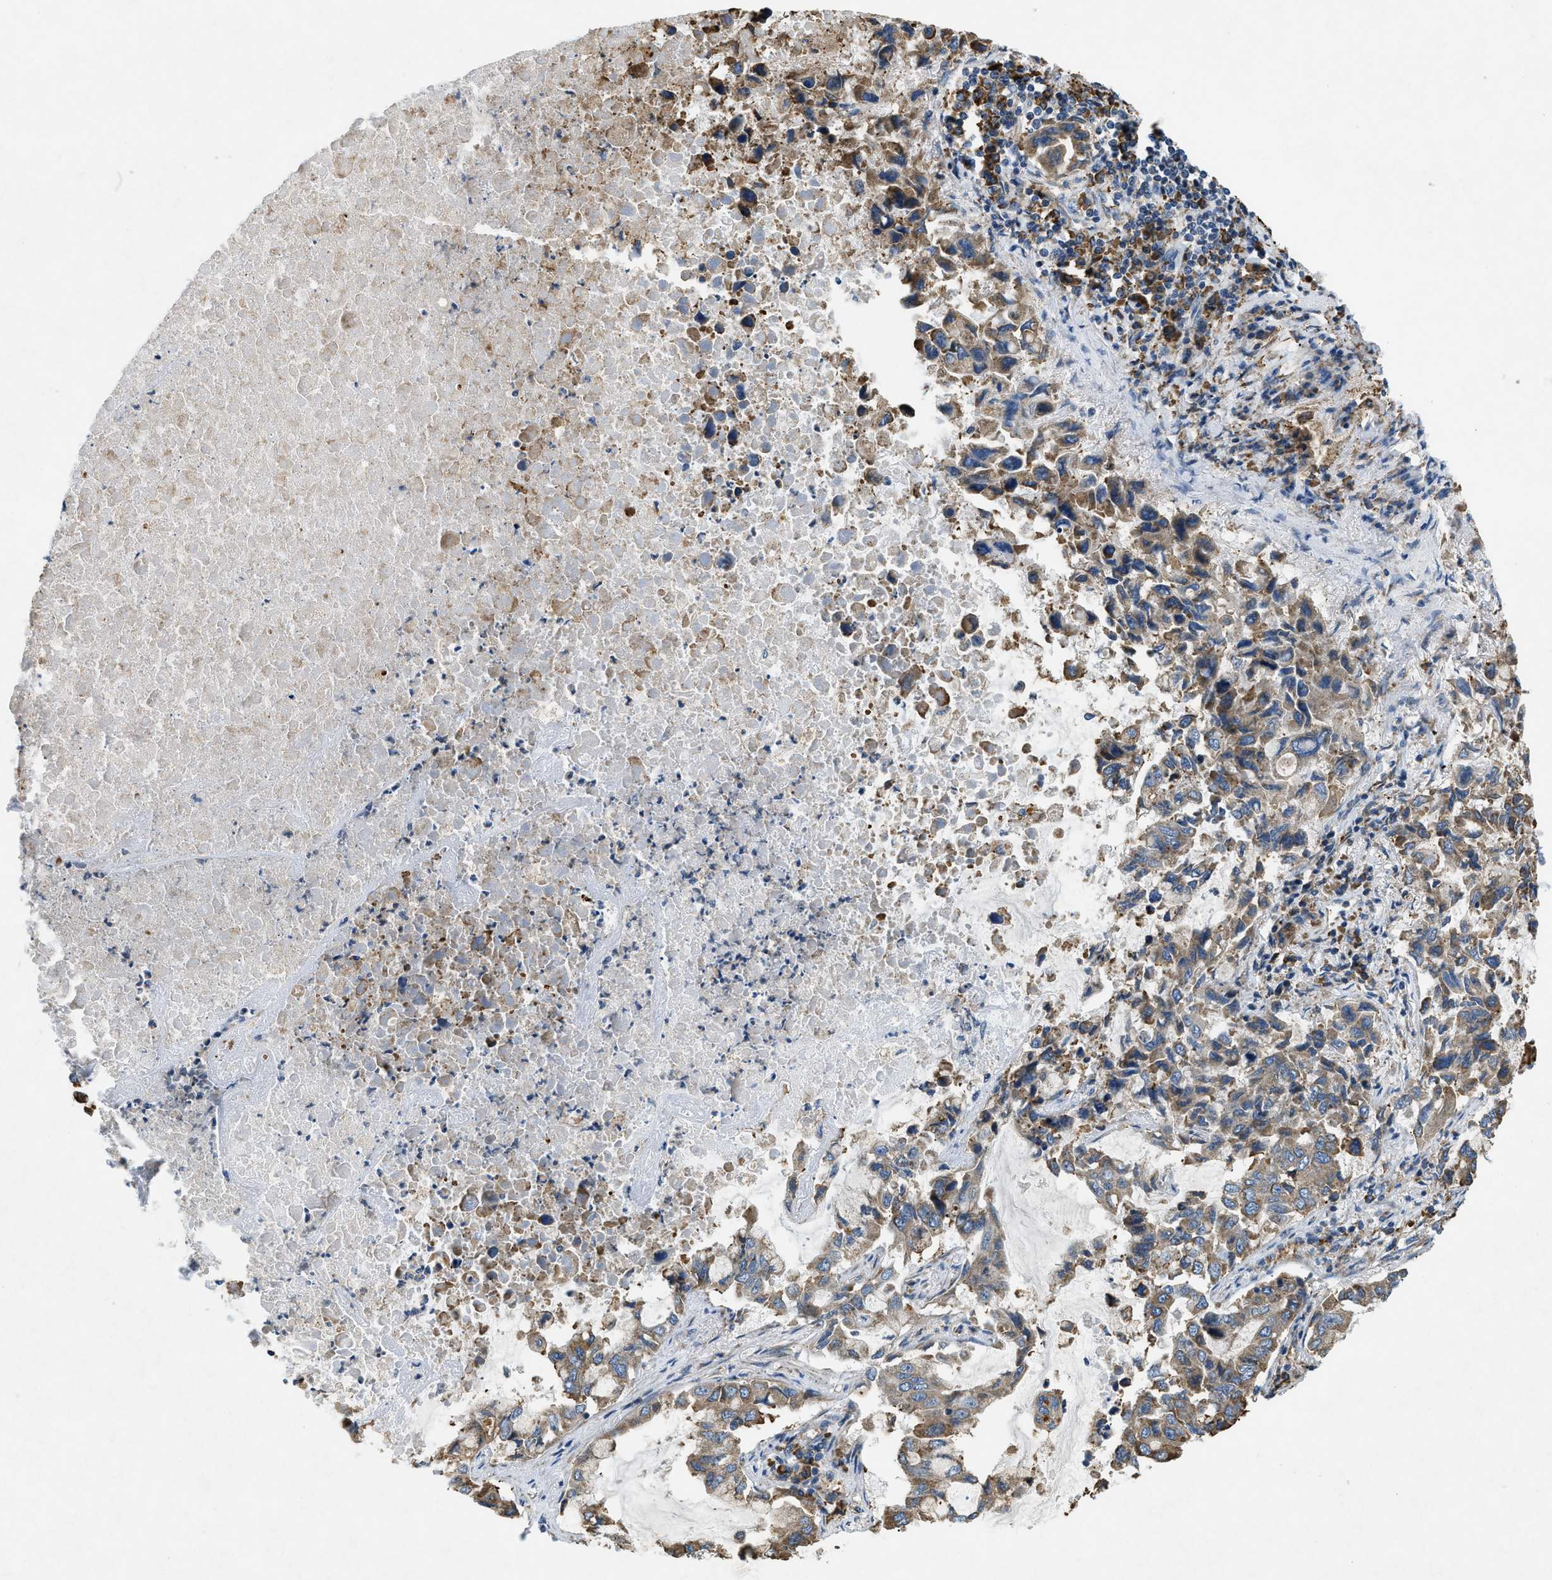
{"staining": {"intensity": "moderate", "quantity": ">75%", "location": "cytoplasmic/membranous"}, "tissue": "lung cancer", "cell_type": "Tumor cells", "image_type": "cancer", "snomed": [{"axis": "morphology", "description": "Adenocarcinoma, NOS"}, {"axis": "topography", "description": "Lung"}], "caption": "A medium amount of moderate cytoplasmic/membranous positivity is seen in approximately >75% of tumor cells in lung adenocarcinoma tissue.", "gene": "CSPG4", "patient": {"sex": "male", "age": 64}}